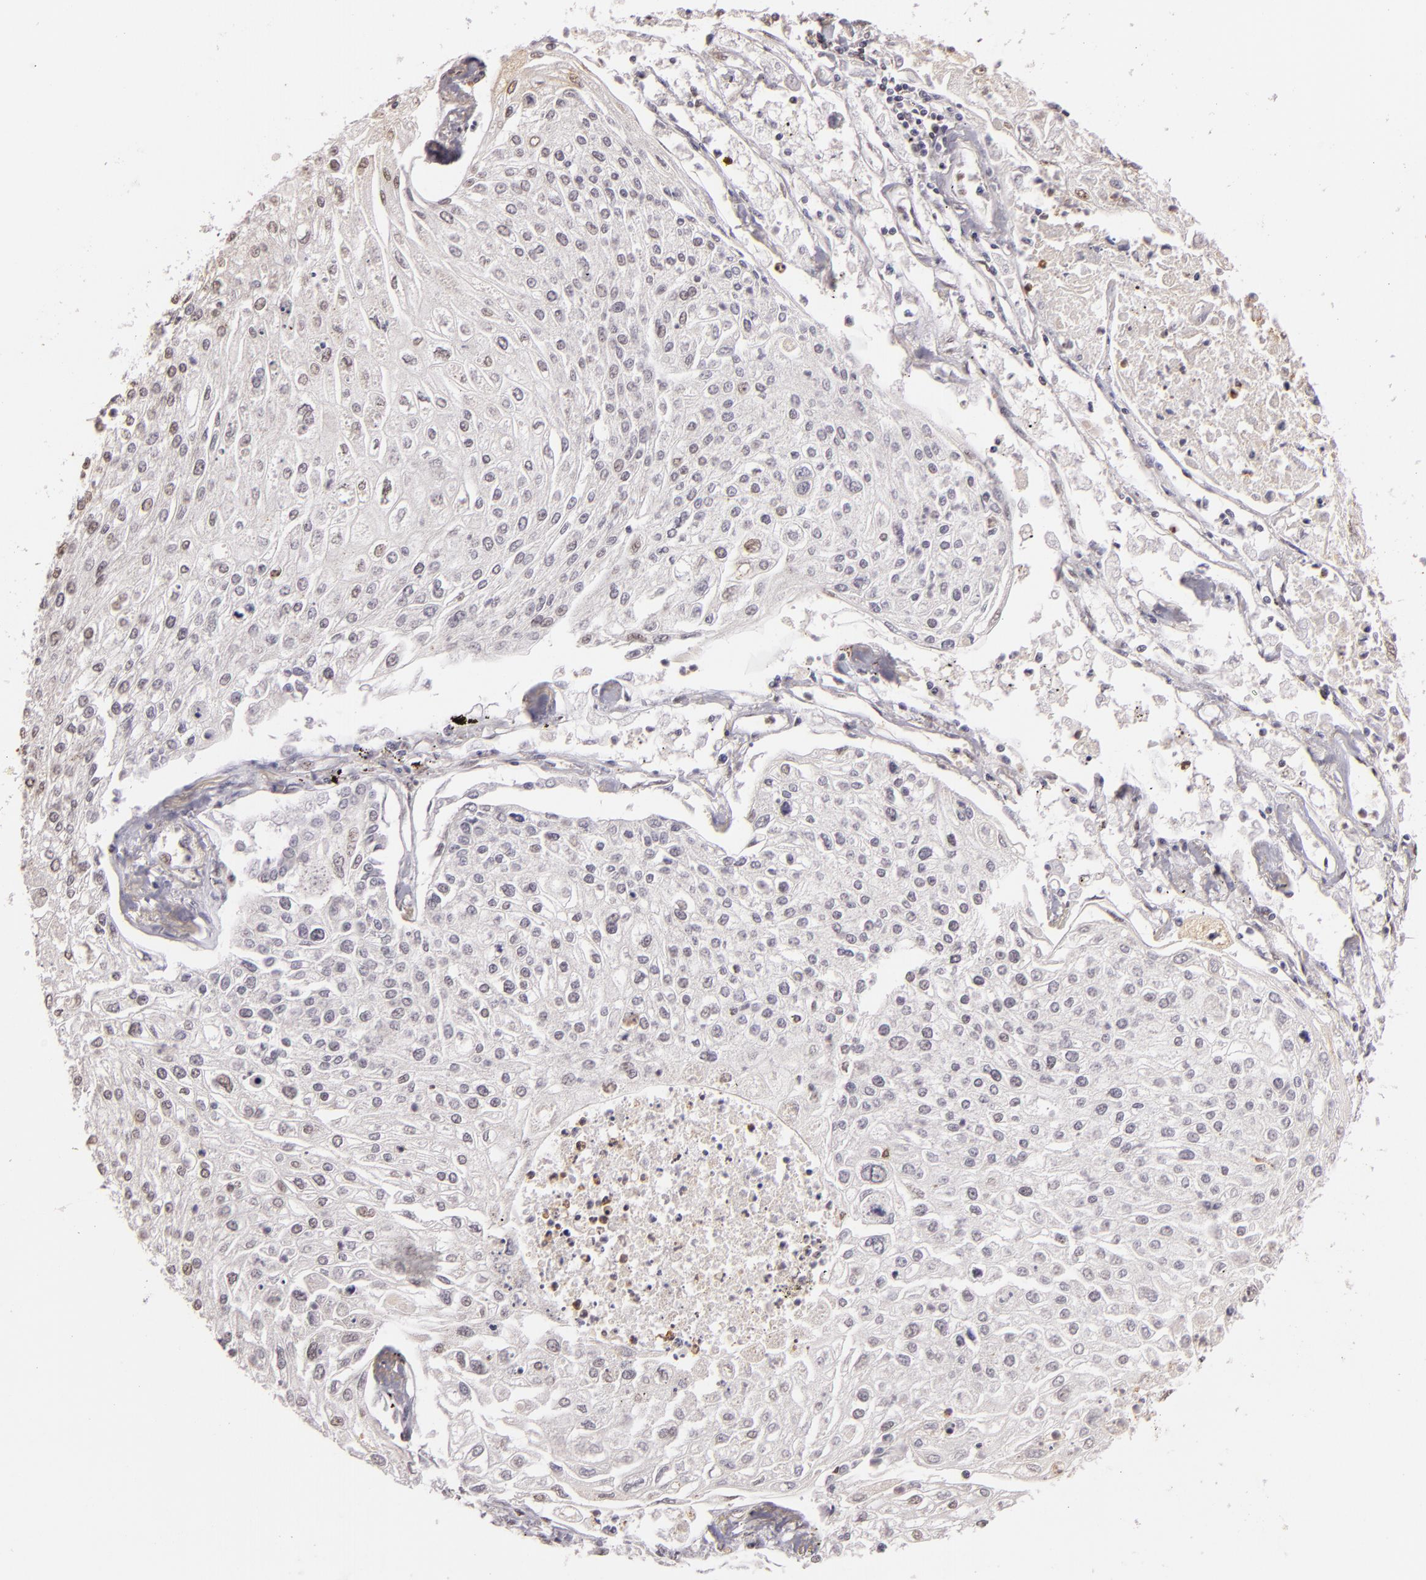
{"staining": {"intensity": "negative", "quantity": "none", "location": "none"}, "tissue": "lung cancer", "cell_type": "Tumor cells", "image_type": "cancer", "snomed": [{"axis": "morphology", "description": "Squamous cell carcinoma, NOS"}, {"axis": "topography", "description": "Lung"}], "caption": "A high-resolution histopathology image shows immunohistochemistry staining of lung cancer, which reveals no significant expression in tumor cells. (Immunohistochemistry (ihc), brightfield microscopy, high magnification).", "gene": "ARPC2", "patient": {"sex": "male", "age": 75}}